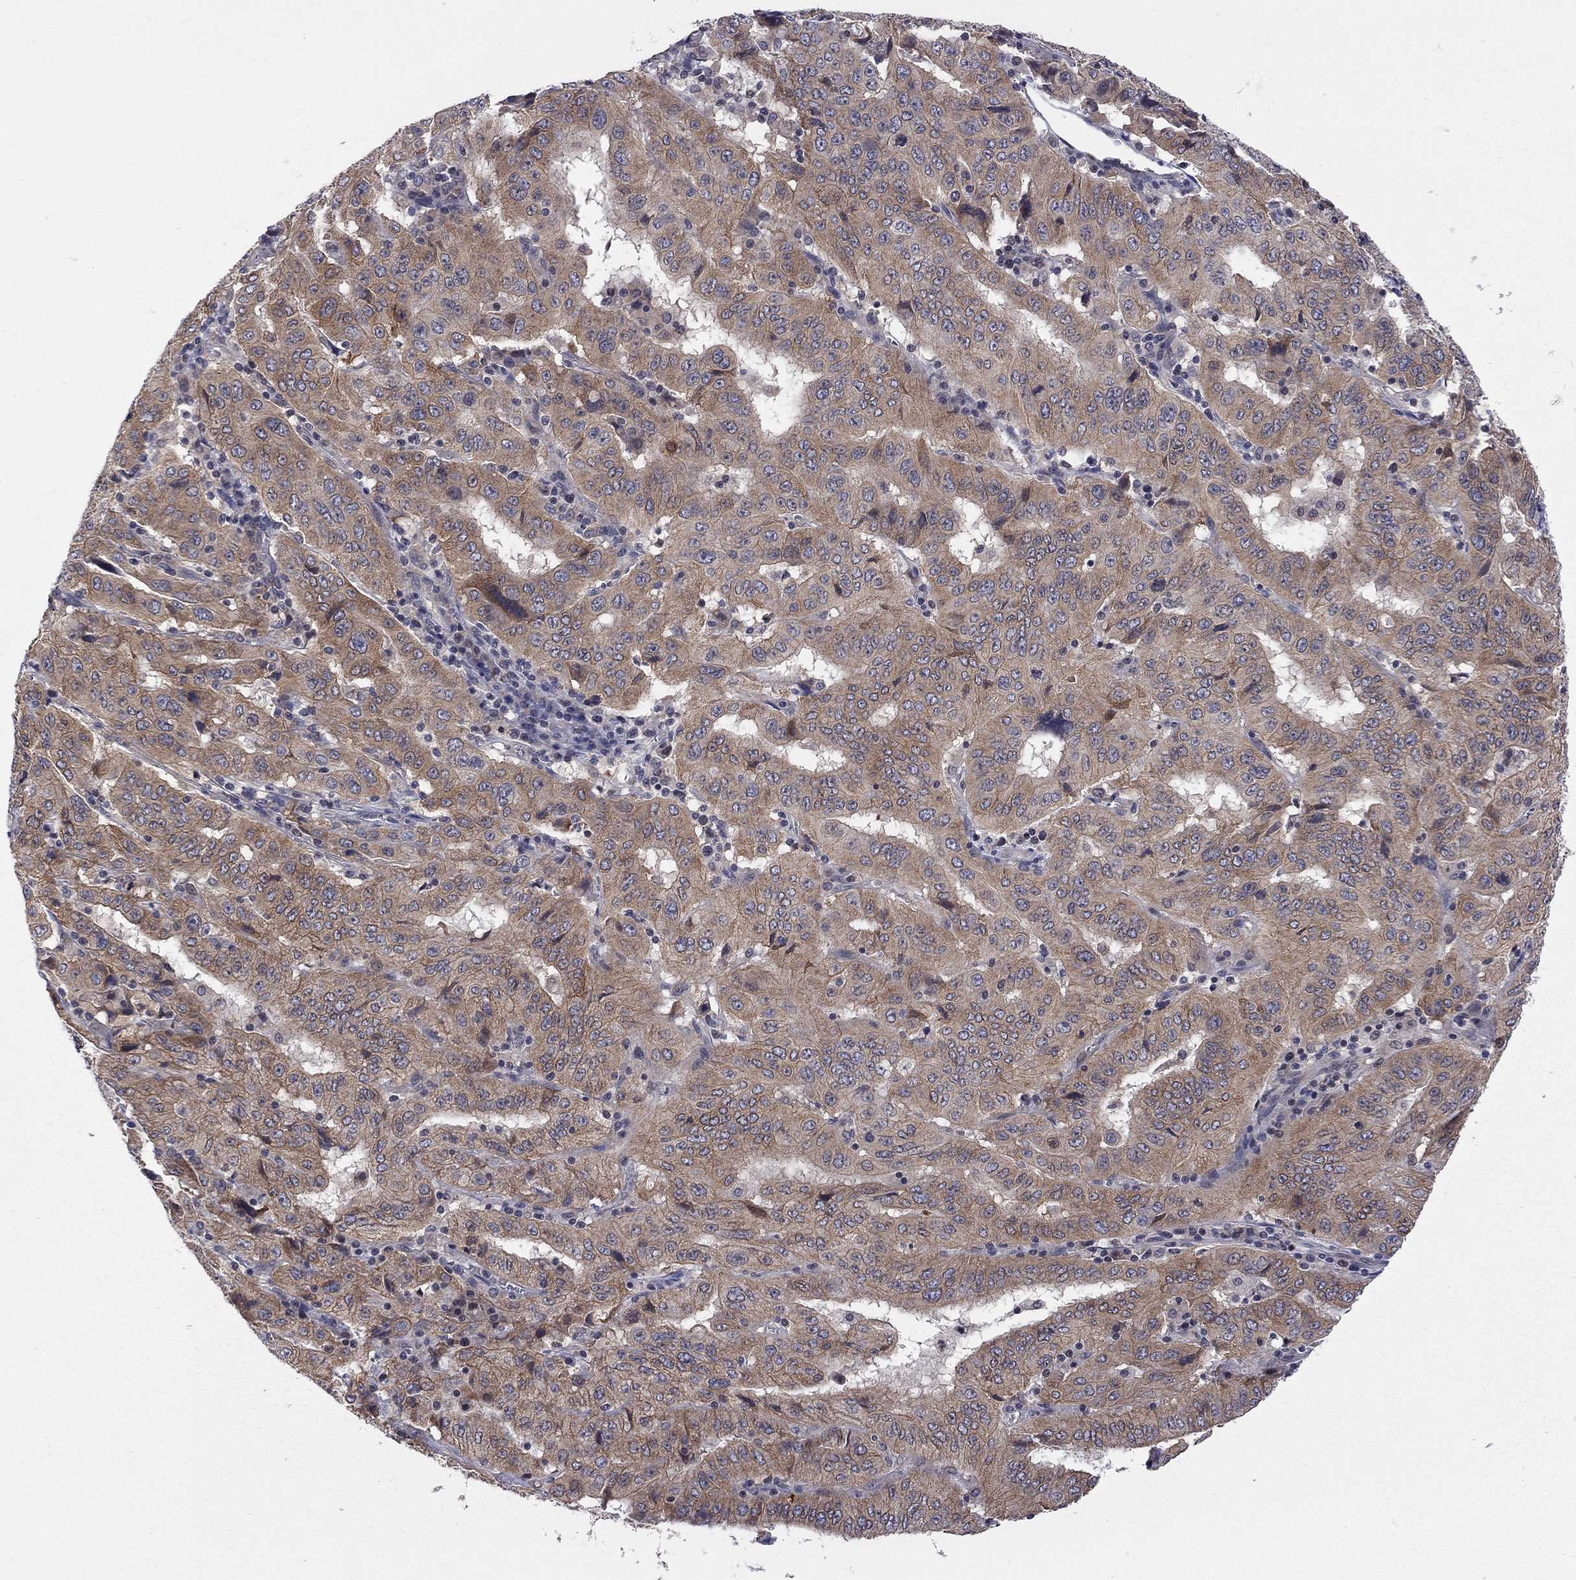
{"staining": {"intensity": "moderate", "quantity": ">75%", "location": "cytoplasmic/membranous"}, "tissue": "pancreatic cancer", "cell_type": "Tumor cells", "image_type": "cancer", "snomed": [{"axis": "morphology", "description": "Adenocarcinoma, NOS"}, {"axis": "topography", "description": "Pancreas"}], "caption": "DAB immunohistochemical staining of pancreatic adenocarcinoma exhibits moderate cytoplasmic/membranous protein staining in approximately >75% of tumor cells.", "gene": "CNOT11", "patient": {"sex": "male", "age": 63}}